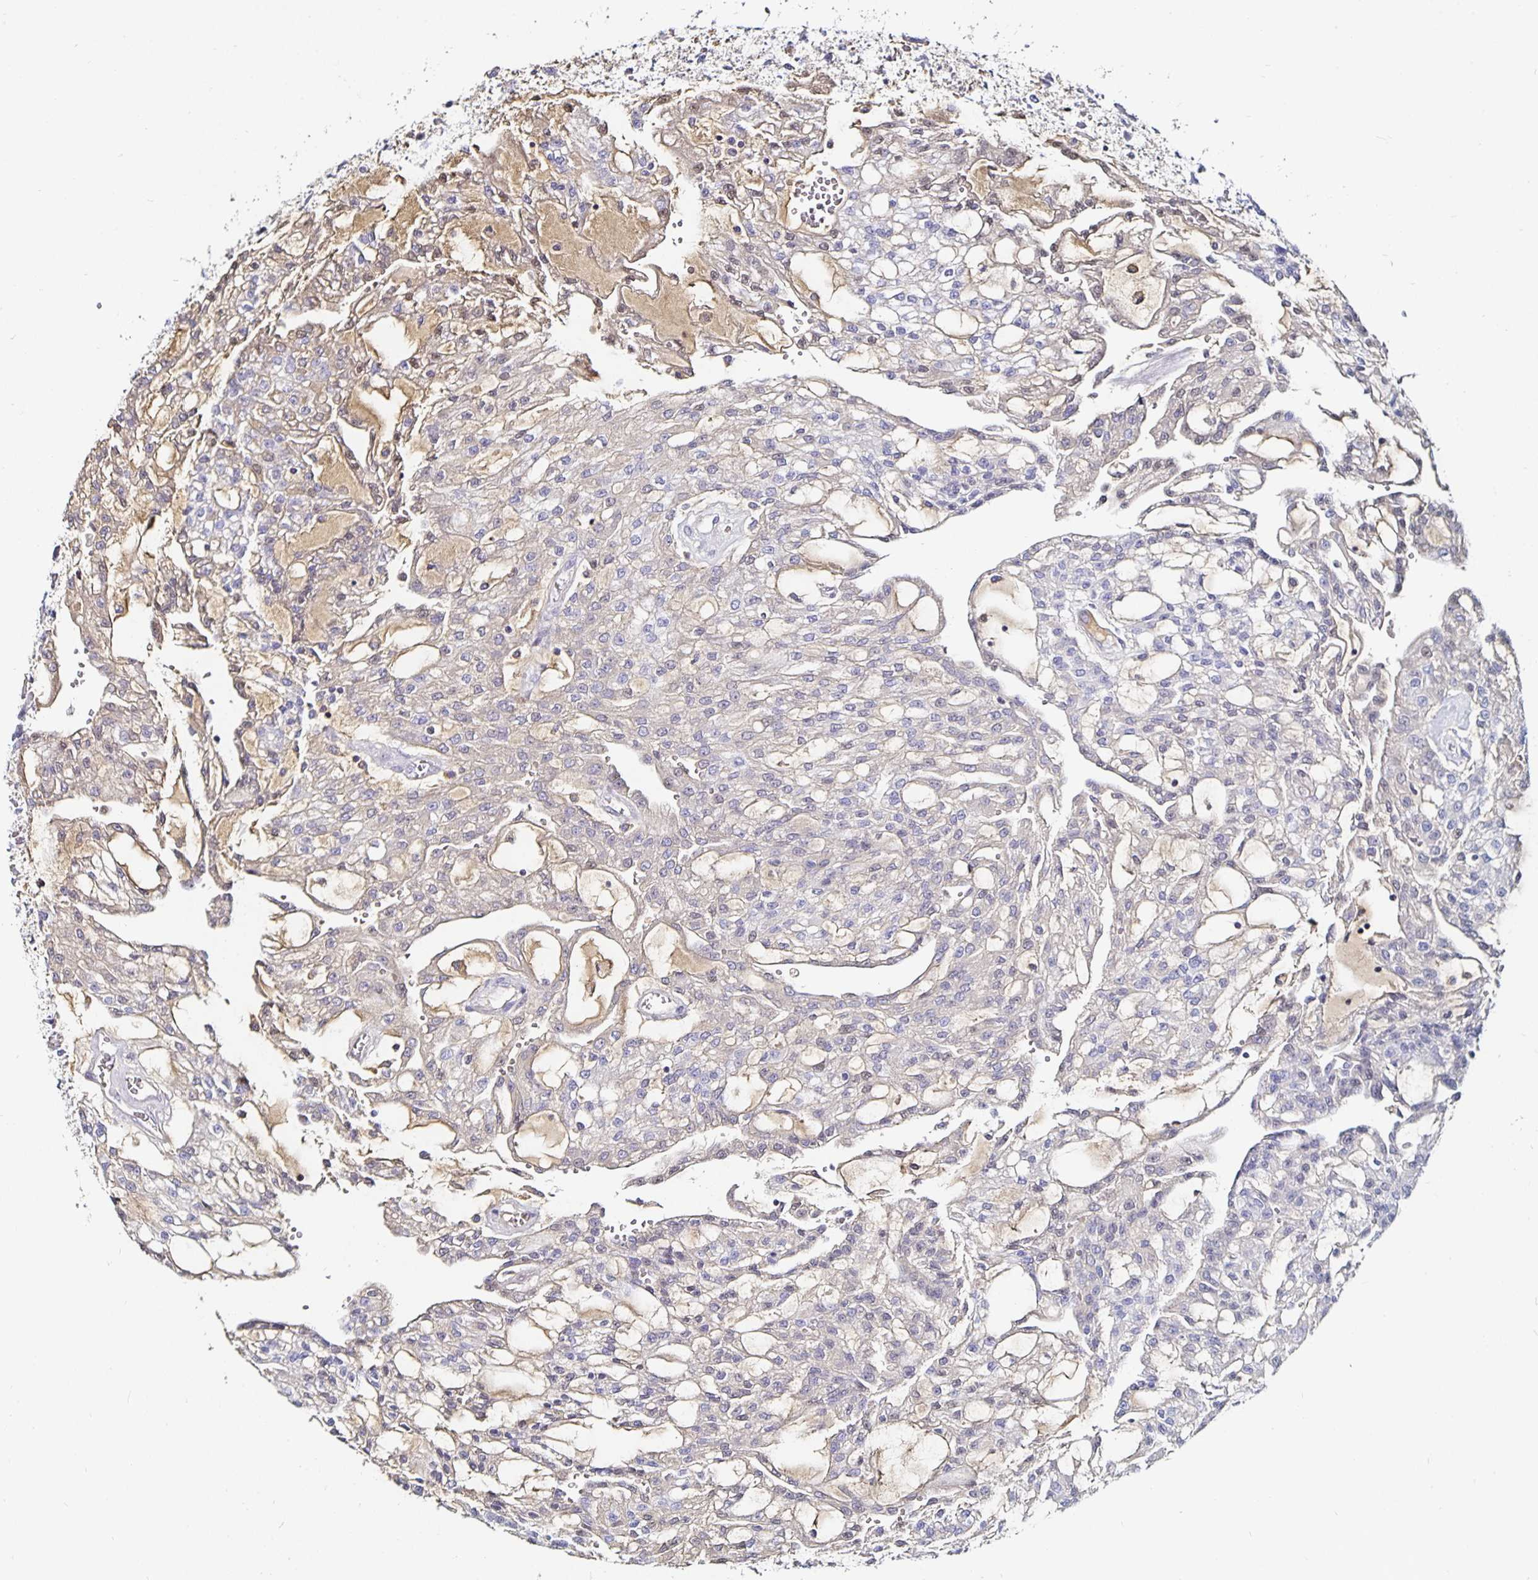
{"staining": {"intensity": "negative", "quantity": "none", "location": "none"}, "tissue": "renal cancer", "cell_type": "Tumor cells", "image_type": "cancer", "snomed": [{"axis": "morphology", "description": "Adenocarcinoma, NOS"}, {"axis": "topography", "description": "Kidney"}], "caption": "A high-resolution photomicrograph shows IHC staining of renal cancer (adenocarcinoma), which exhibits no significant positivity in tumor cells.", "gene": "TTR", "patient": {"sex": "male", "age": 63}}